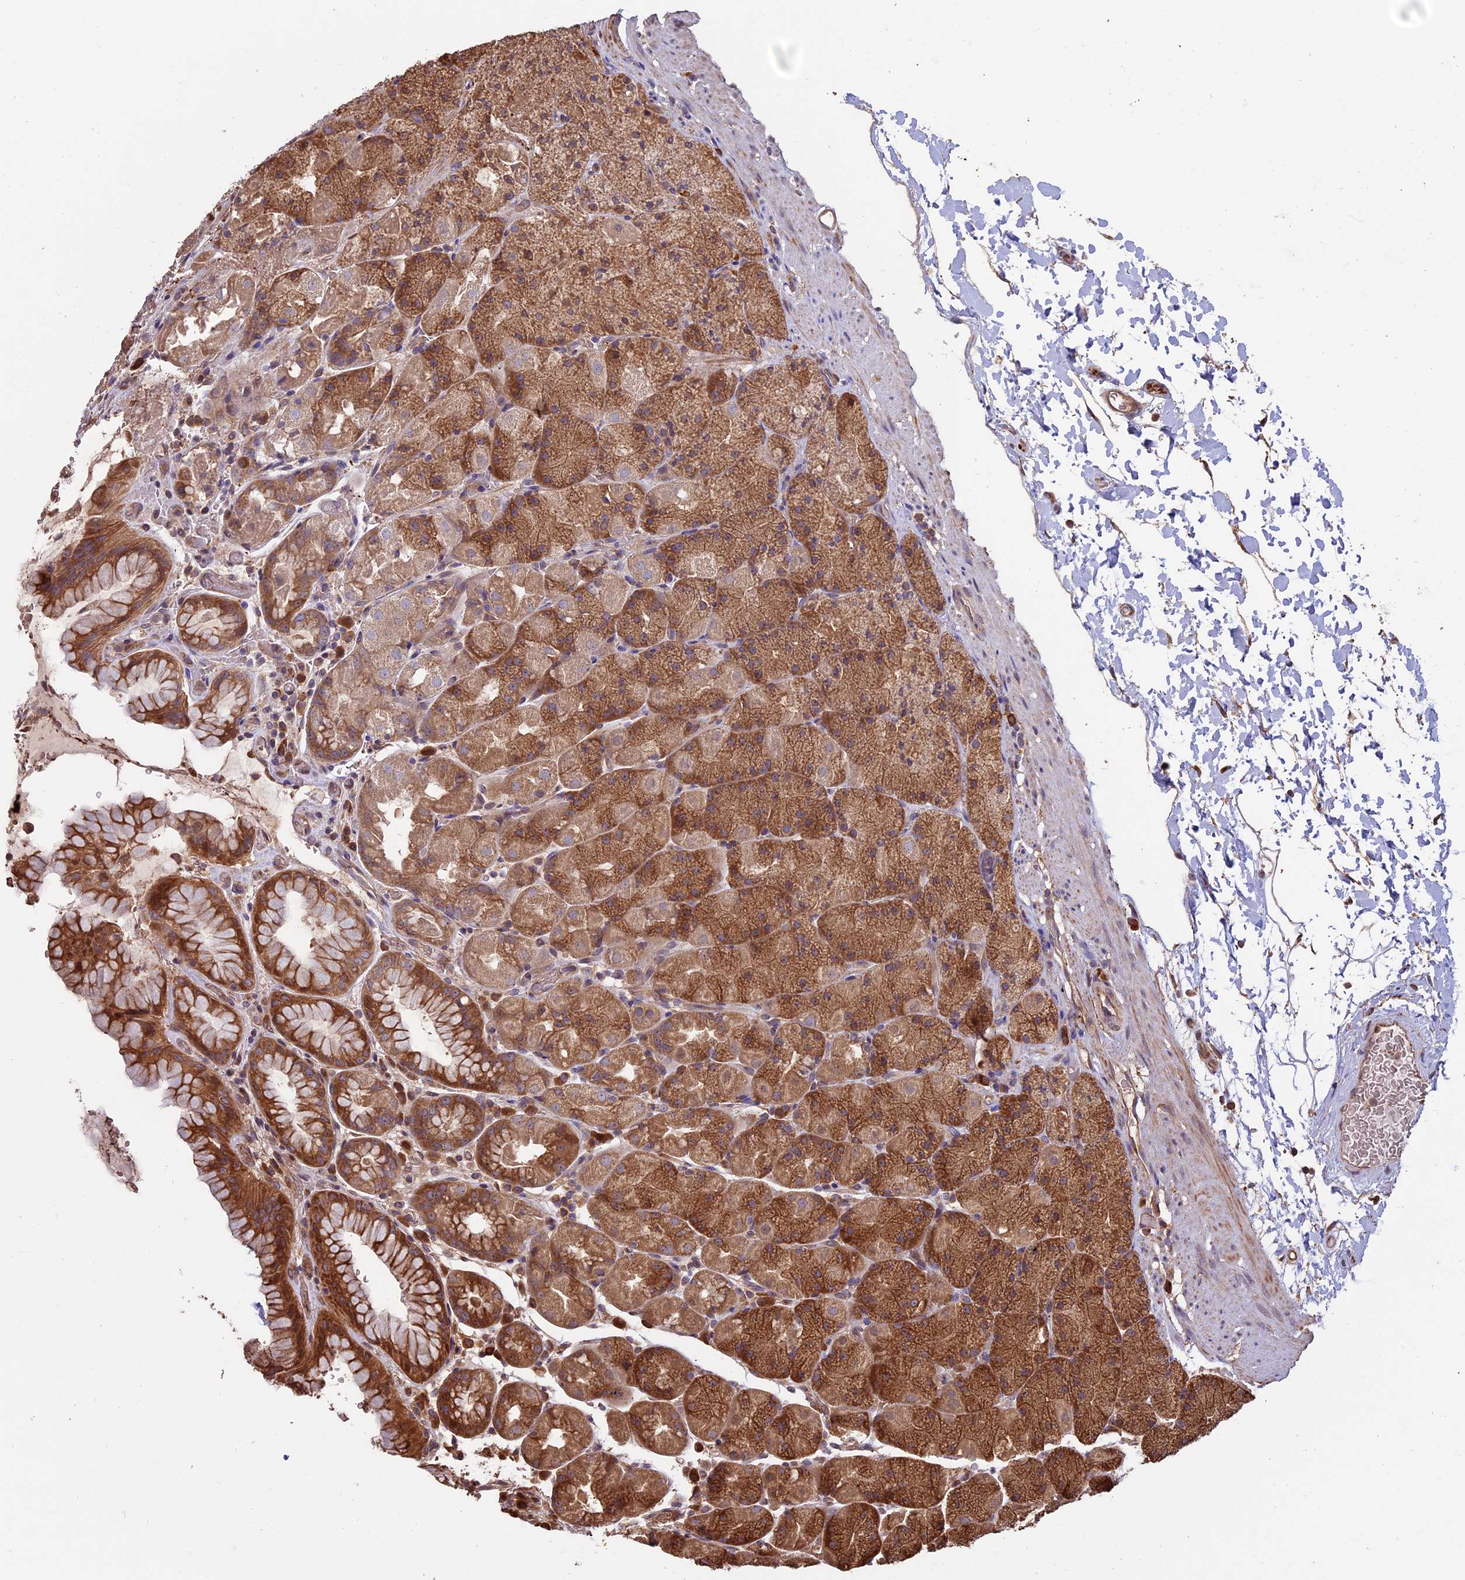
{"staining": {"intensity": "strong", "quantity": ">75%", "location": "cytoplasmic/membranous,nuclear"}, "tissue": "stomach", "cell_type": "Glandular cells", "image_type": "normal", "snomed": [{"axis": "morphology", "description": "Normal tissue, NOS"}, {"axis": "topography", "description": "Stomach, upper"}, {"axis": "topography", "description": "Stomach, lower"}], "caption": "Stomach stained with IHC displays strong cytoplasmic/membranous,nuclear staining in approximately >75% of glandular cells. (brown staining indicates protein expression, while blue staining denotes nuclei).", "gene": "VWA3A", "patient": {"sex": "male", "age": 67}}